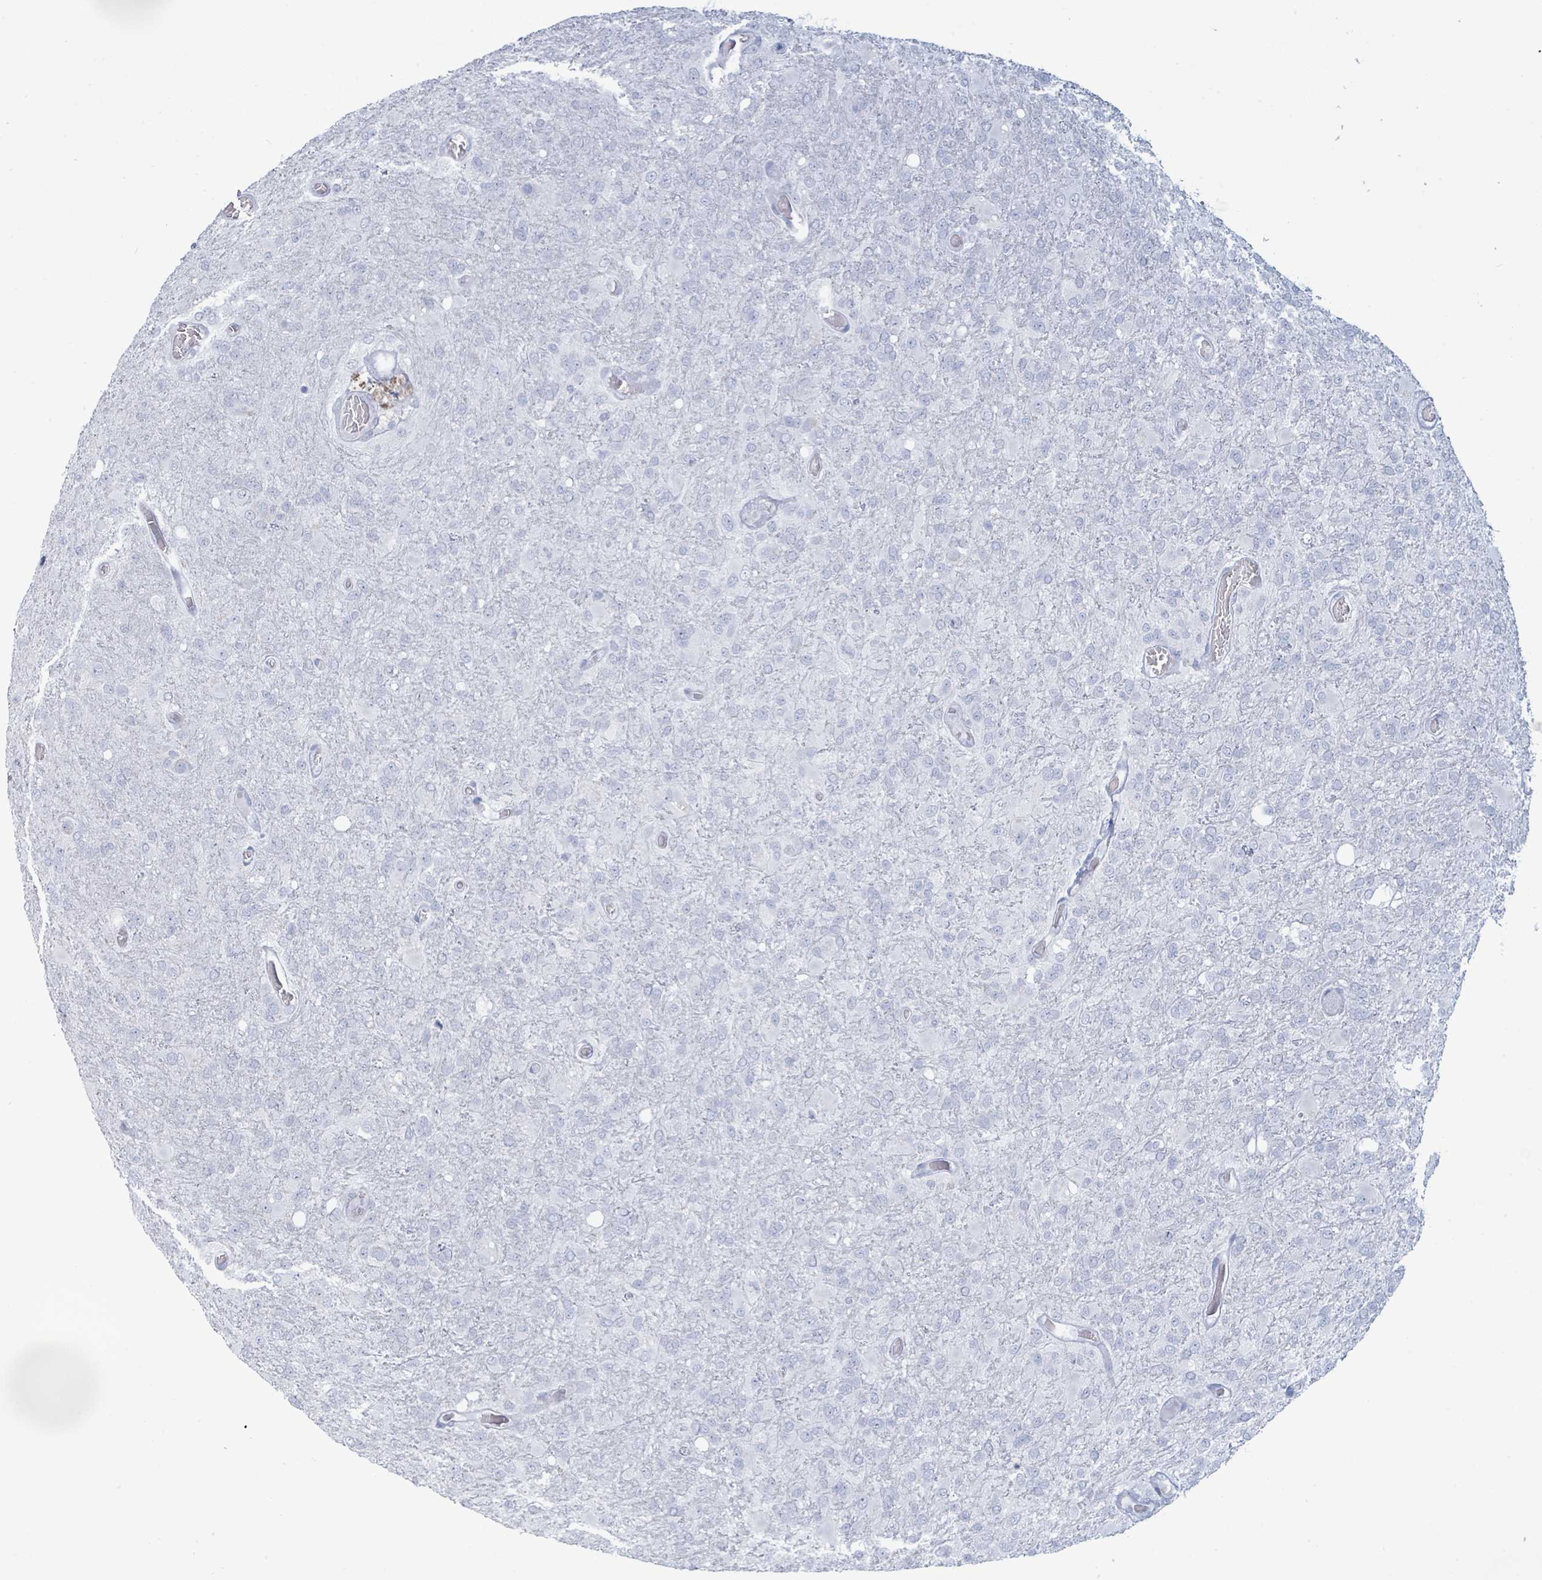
{"staining": {"intensity": "negative", "quantity": "none", "location": "none"}, "tissue": "glioma", "cell_type": "Tumor cells", "image_type": "cancer", "snomed": [{"axis": "morphology", "description": "Glioma, malignant, High grade"}, {"axis": "topography", "description": "Brain"}], "caption": "Immunohistochemical staining of high-grade glioma (malignant) reveals no significant staining in tumor cells. (DAB immunohistochemistry (IHC), high magnification).", "gene": "PGA3", "patient": {"sex": "female", "age": 74}}